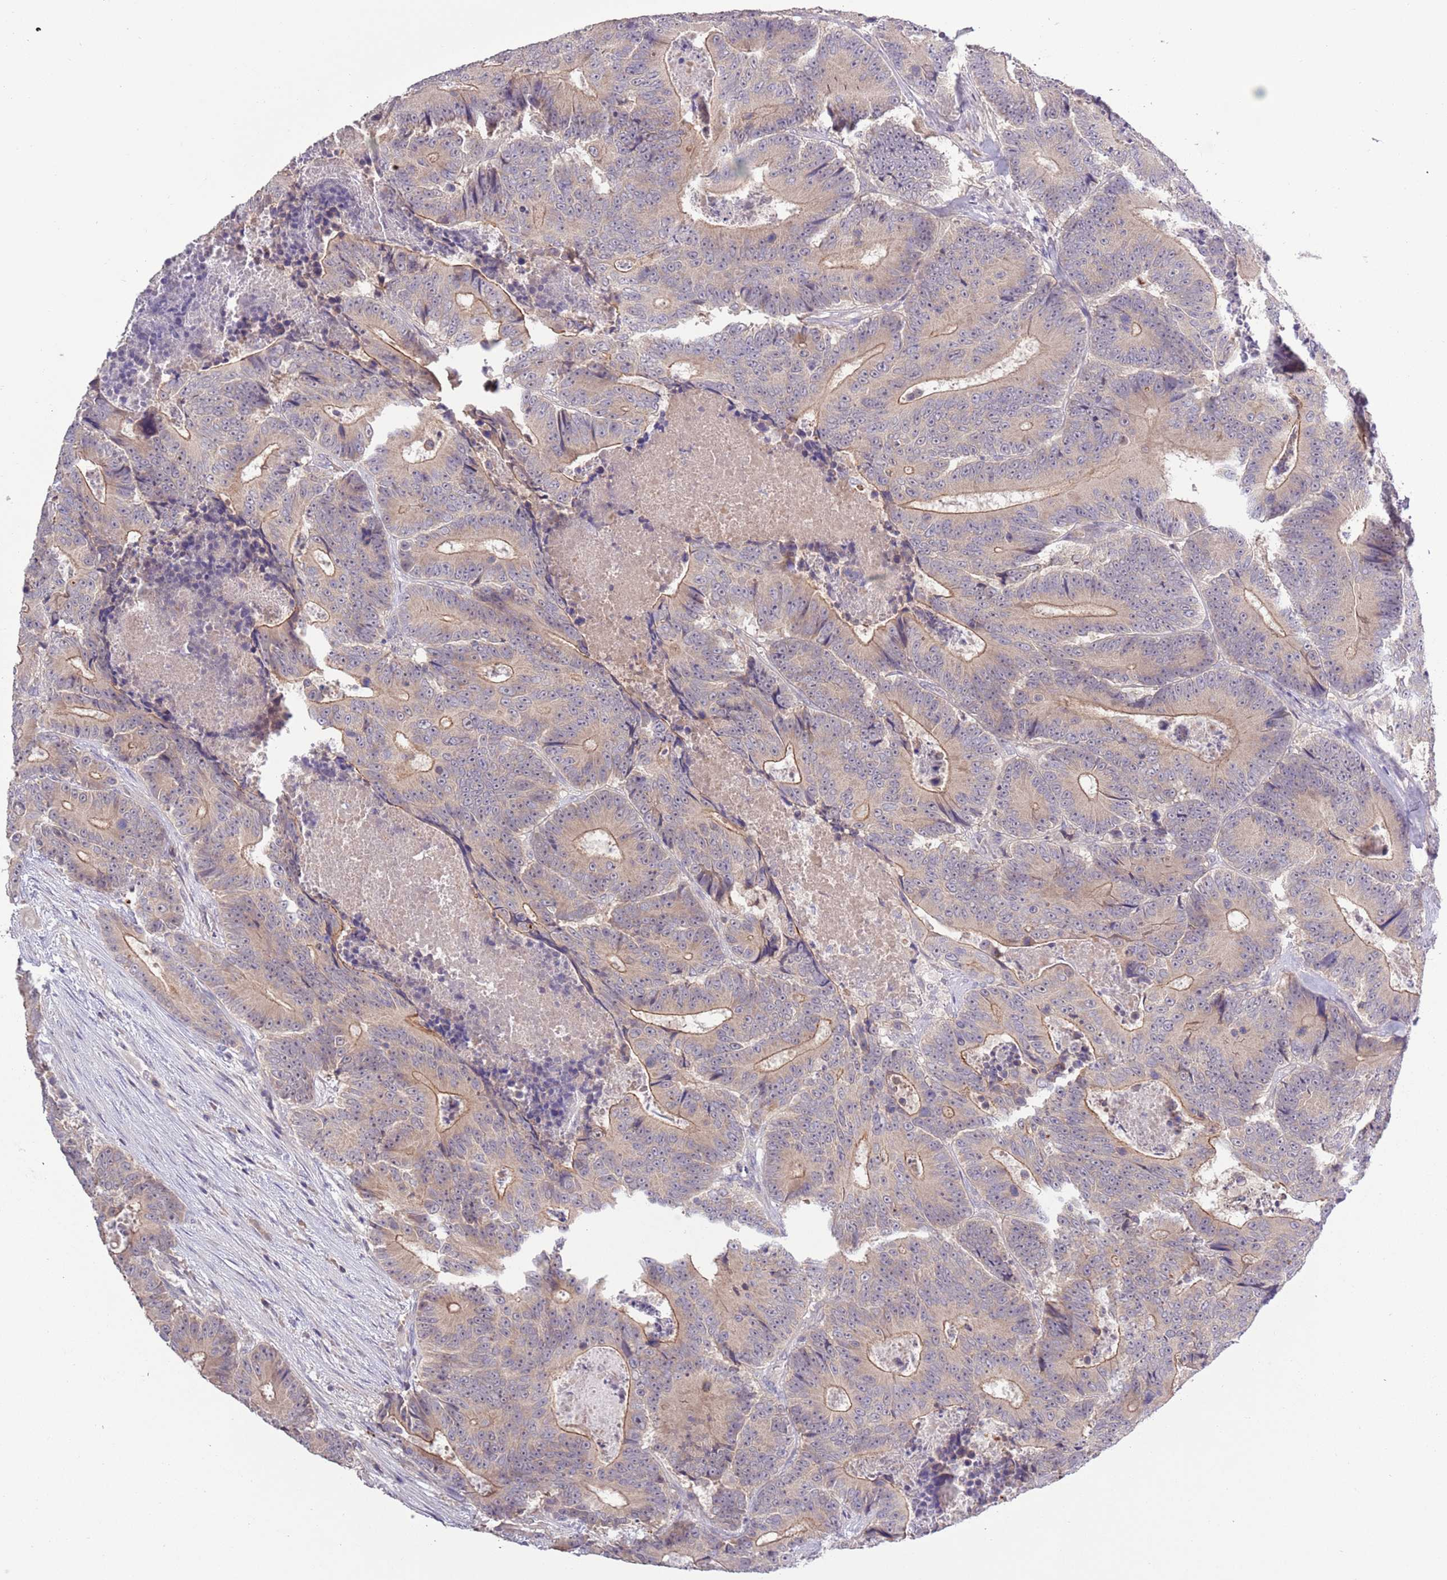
{"staining": {"intensity": "moderate", "quantity": "25%-75%", "location": "cytoplasmic/membranous"}, "tissue": "colorectal cancer", "cell_type": "Tumor cells", "image_type": "cancer", "snomed": [{"axis": "morphology", "description": "Adenocarcinoma, NOS"}, {"axis": "topography", "description": "Colon"}], "caption": "A brown stain highlights moderate cytoplasmic/membranous expression of a protein in human colorectal cancer (adenocarcinoma) tumor cells. The protein is stained brown, and the nuclei are stained in blue (DAB (3,3'-diaminobenzidine) IHC with brightfield microscopy, high magnification).", "gene": "SHROOM3", "patient": {"sex": "male", "age": 83}}